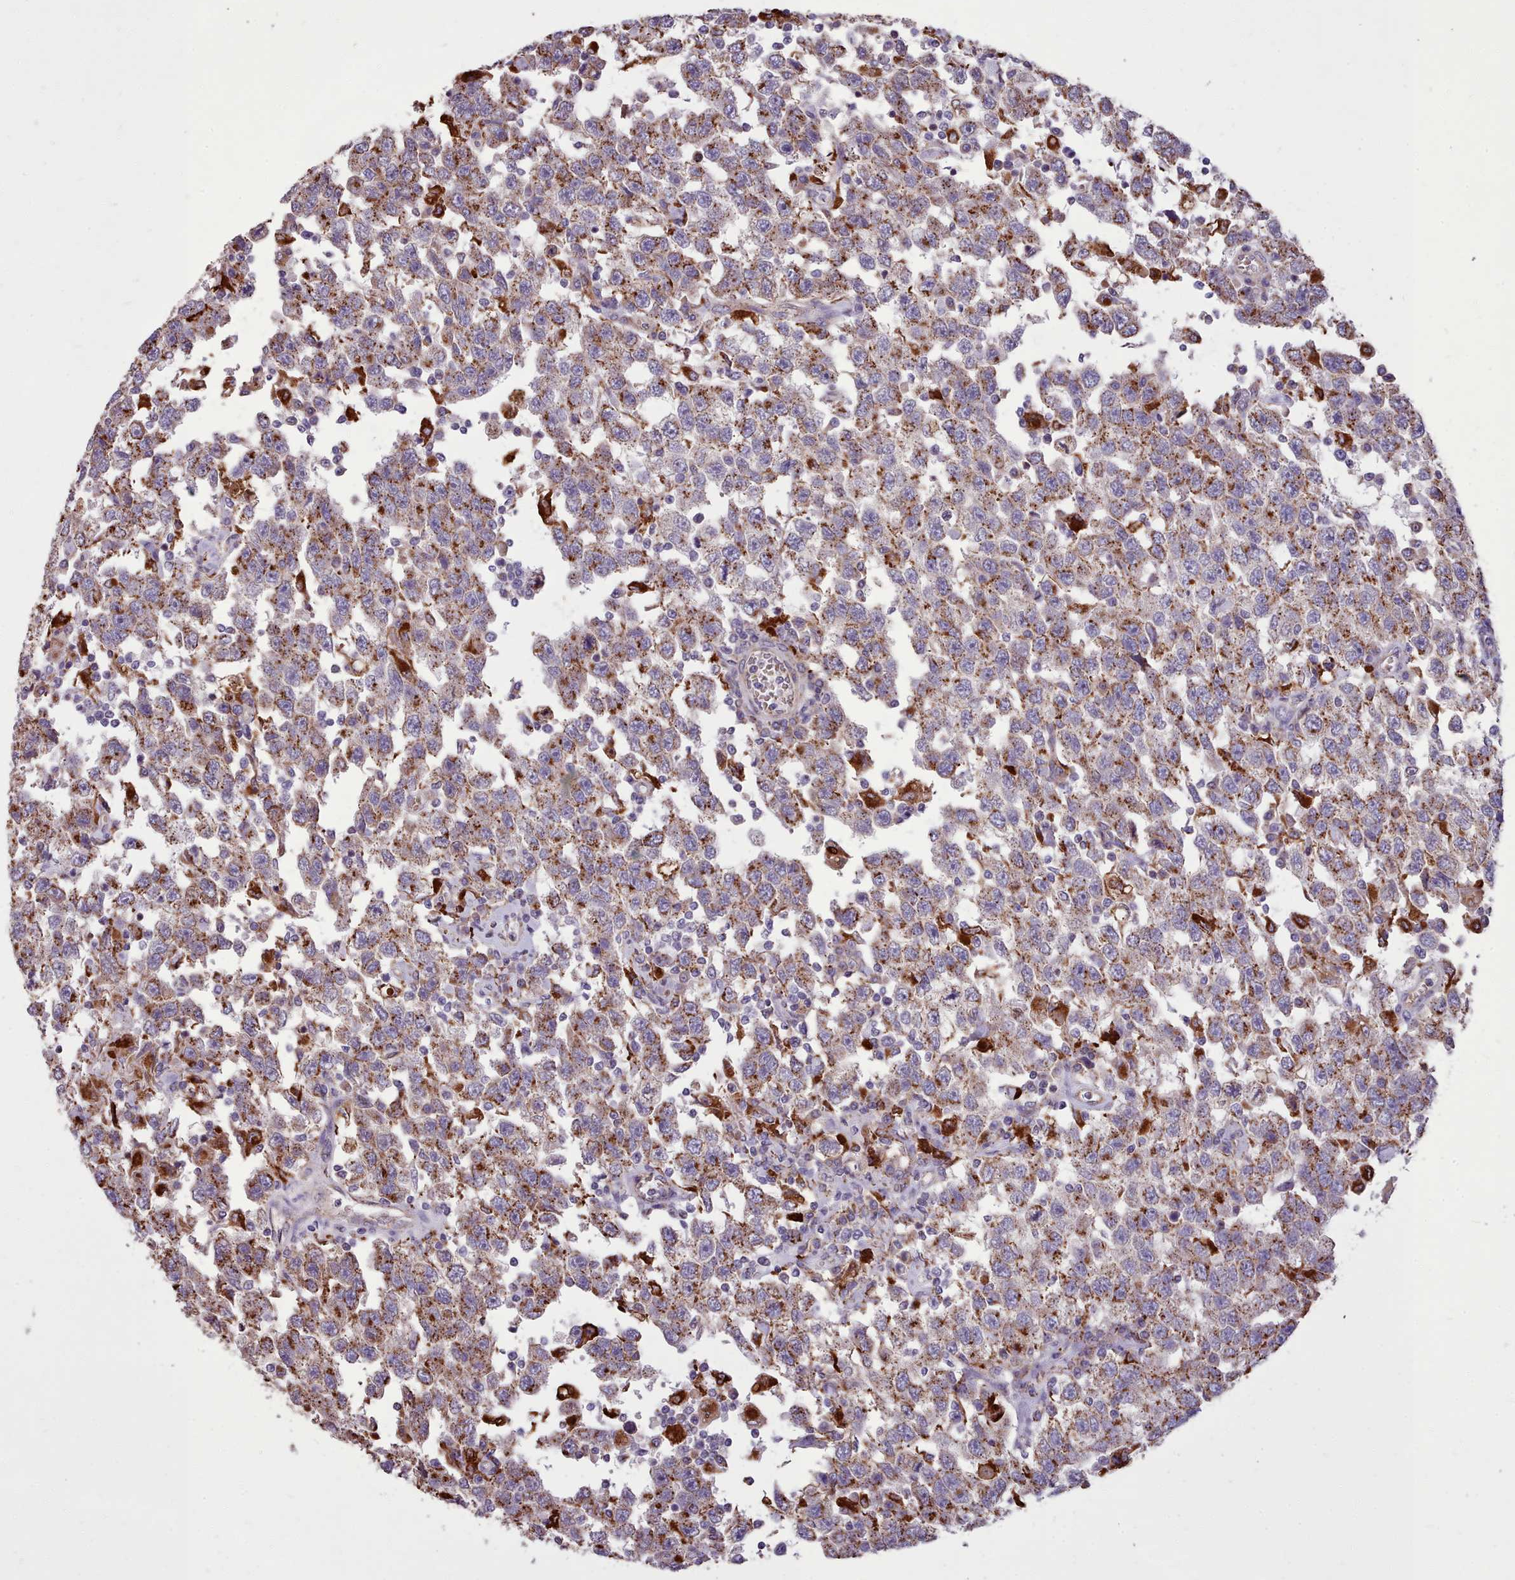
{"staining": {"intensity": "moderate", "quantity": ">75%", "location": "cytoplasmic/membranous"}, "tissue": "testis cancer", "cell_type": "Tumor cells", "image_type": "cancer", "snomed": [{"axis": "morphology", "description": "Seminoma, NOS"}, {"axis": "topography", "description": "Testis"}], "caption": "Moderate cytoplasmic/membranous positivity is identified in about >75% of tumor cells in testis cancer. The staining was performed using DAB, with brown indicating positive protein expression. Nuclei are stained blue with hematoxylin.", "gene": "PACSIN3", "patient": {"sex": "male", "age": 41}}